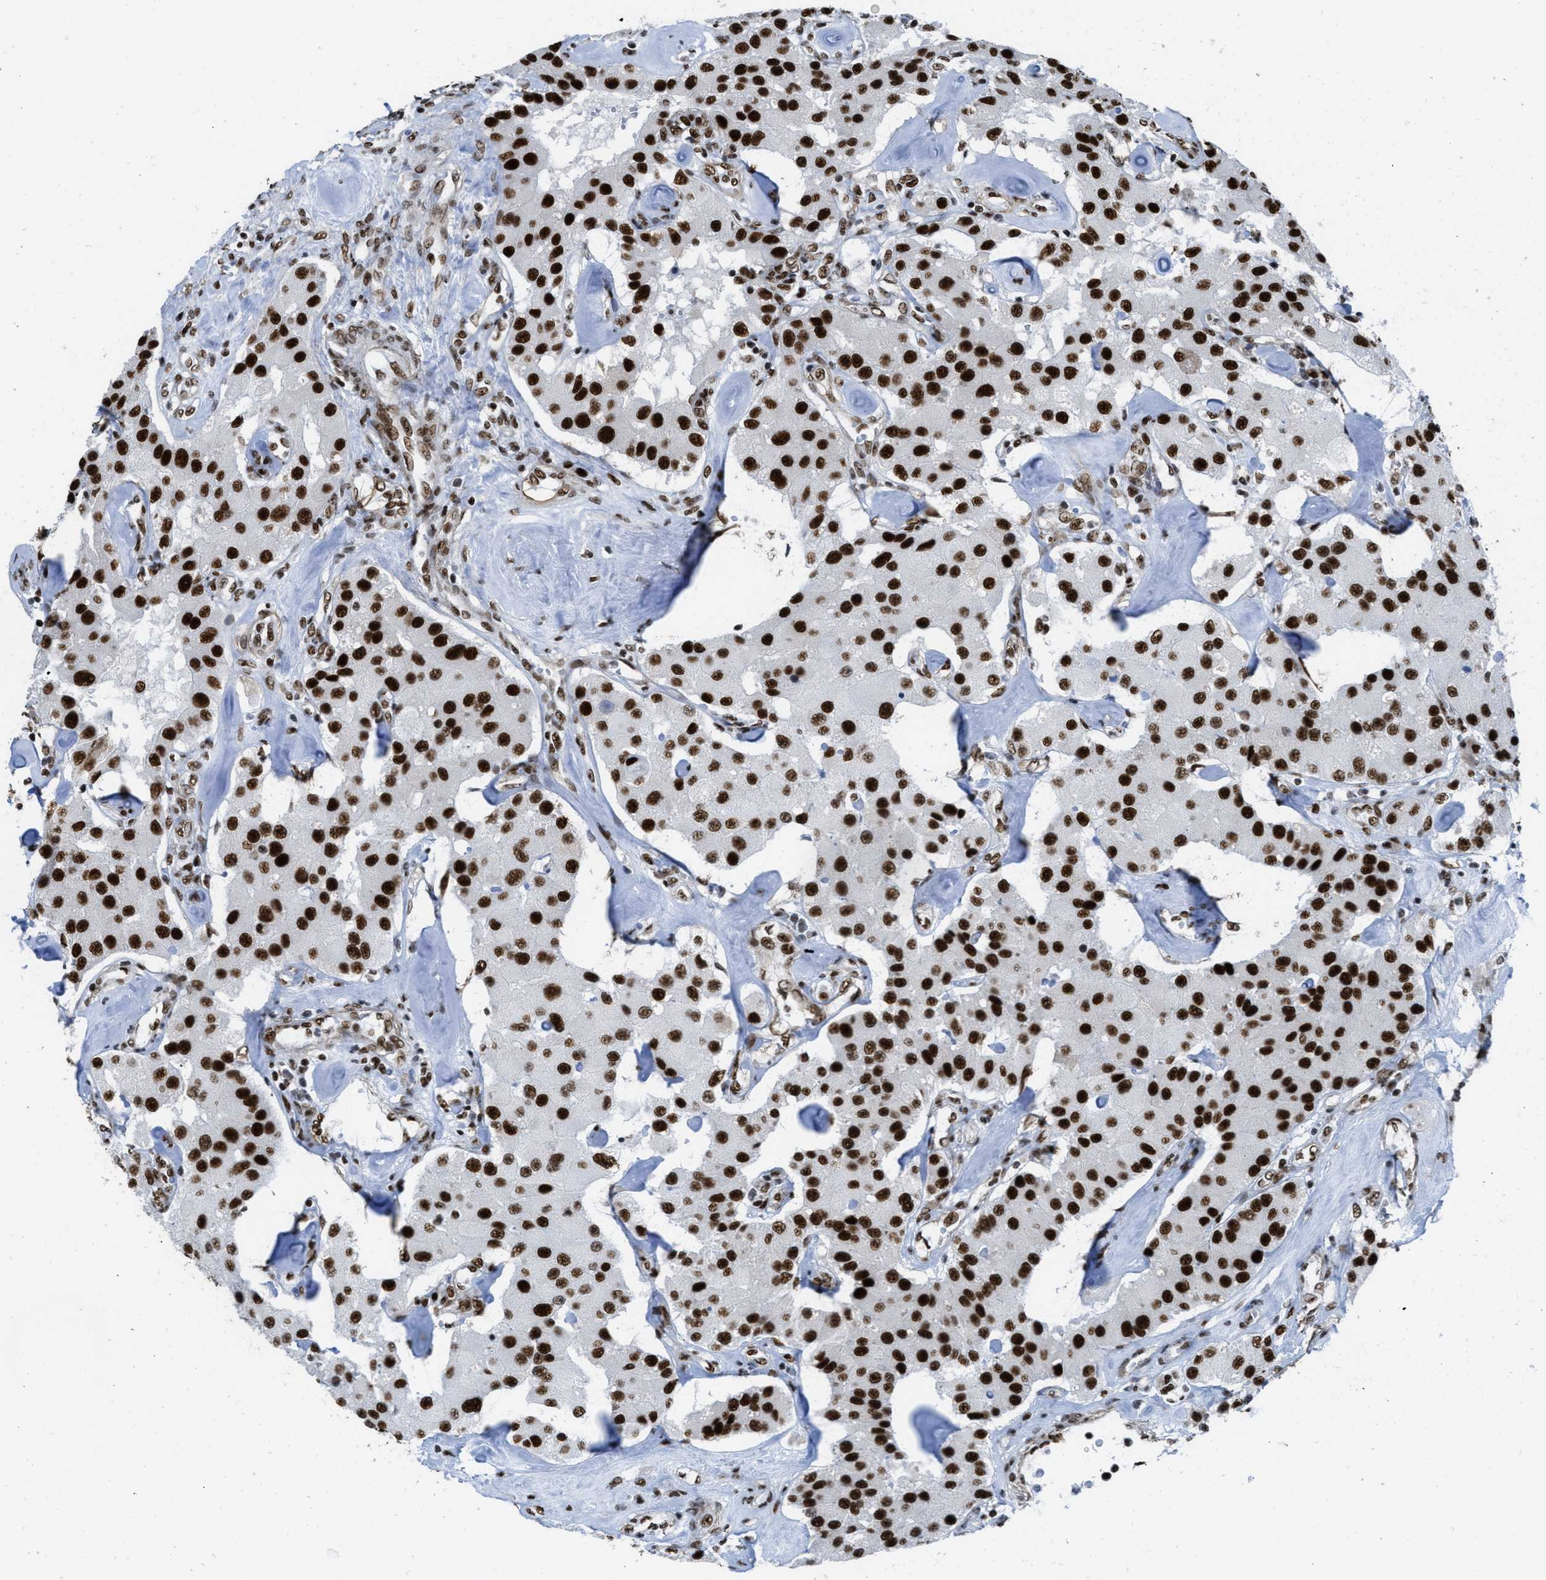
{"staining": {"intensity": "strong", "quantity": ">75%", "location": "nuclear"}, "tissue": "carcinoid", "cell_type": "Tumor cells", "image_type": "cancer", "snomed": [{"axis": "morphology", "description": "Carcinoid, malignant, NOS"}, {"axis": "topography", "description": "Pancreas"}], "caption": "Immunohistochemistry (IHC) (DAB (3,3'-diaminobenzidine)) staining of carcinoid displays strong nuclear protein expression in about >75% of tumor cells. (DAB IHC, brown staining for protein, blue staining for nuclei).", "gene": "ZNF207", "patient": {"sex": "male", "age": 41}}